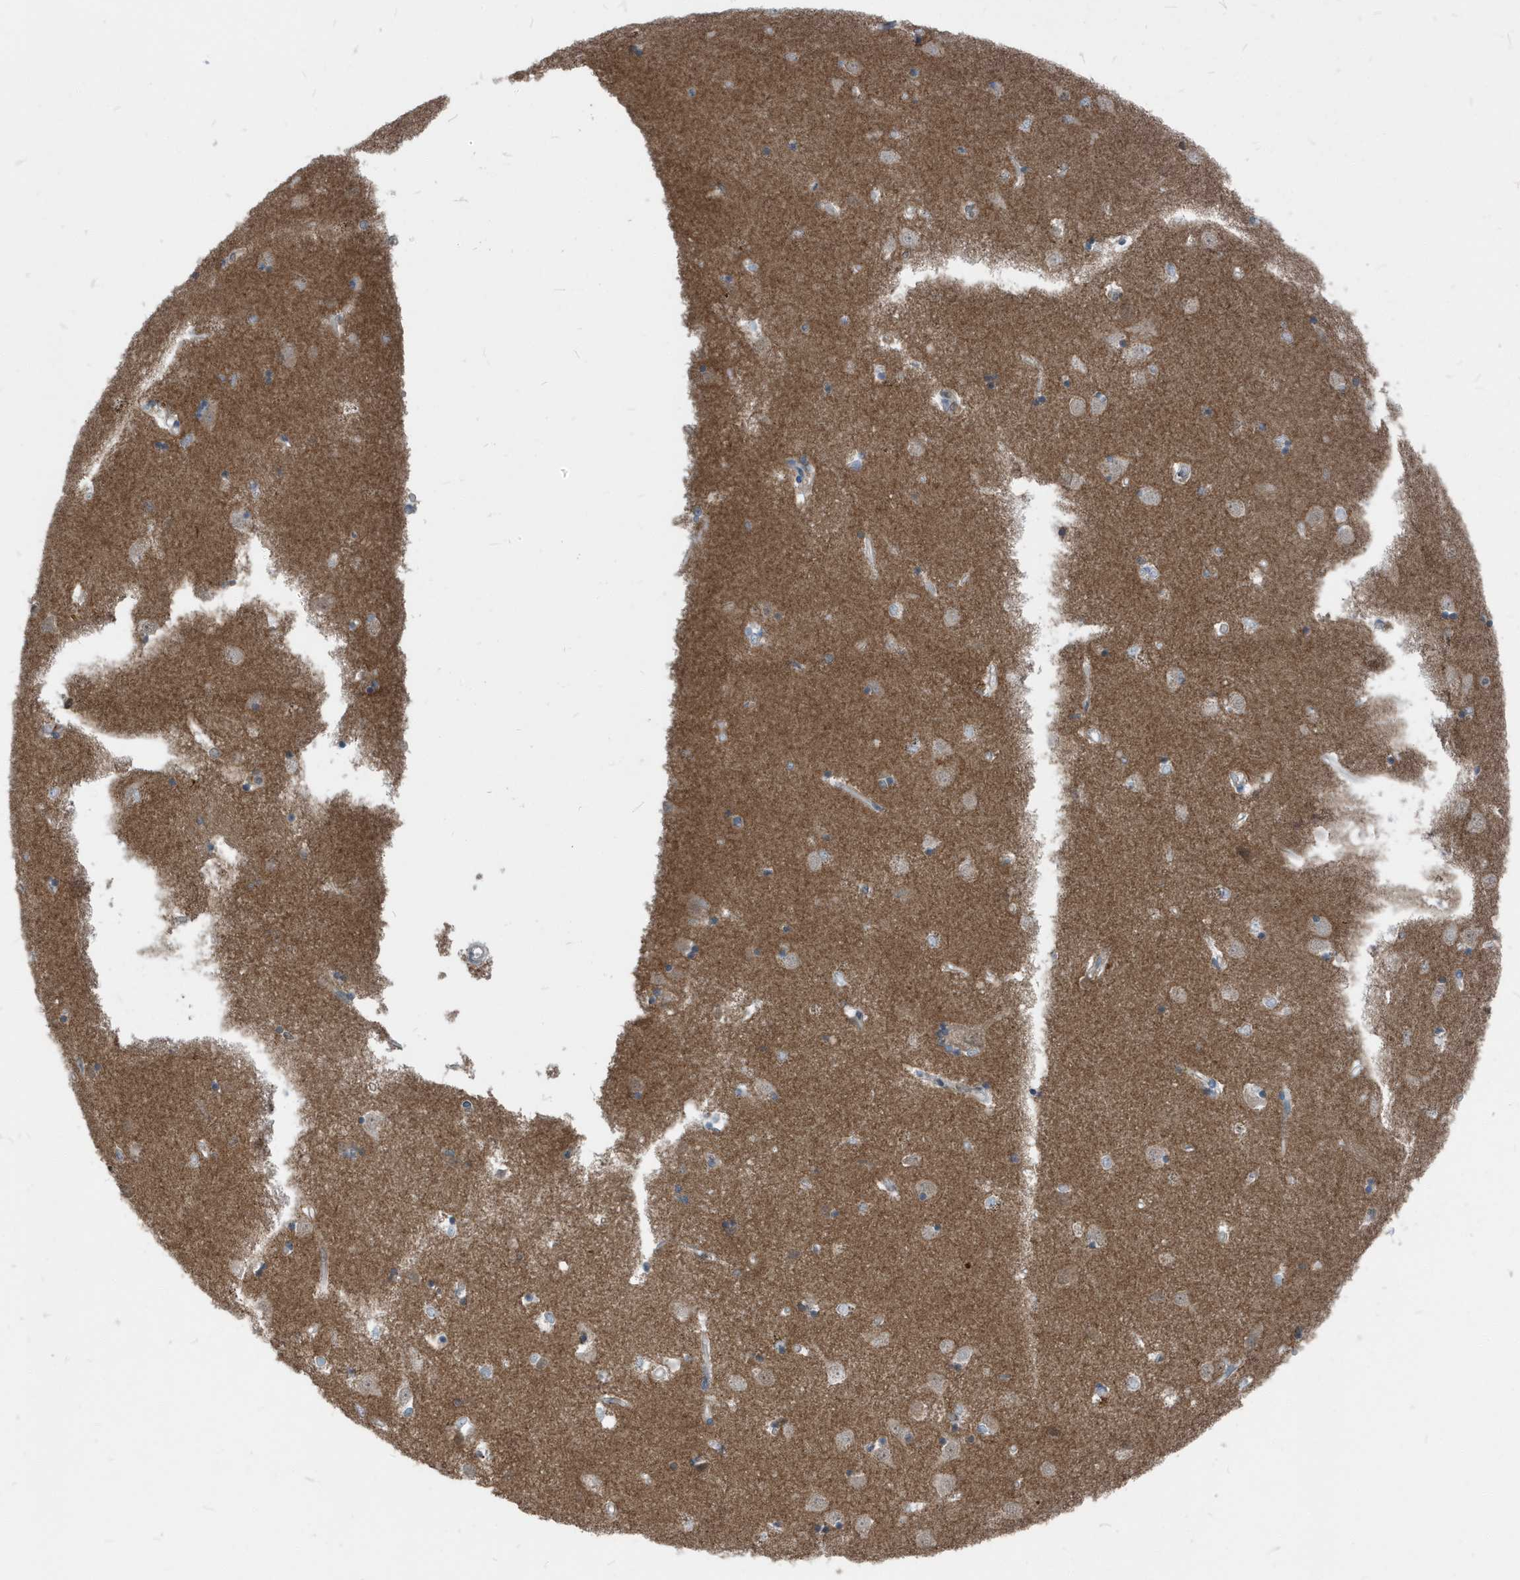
{"staining": {"intensity": "weak", "quantity": "<25%", "location": "cytoplasmic/membranous"}, "tissue": "caudate", "cell_type": "Glial cells", "image_type": "normal", "snomed": [{"axis": "morphology", "description": "Normal tissue, NOS"}, {"axis": "topography", "description": "Lateral ventricle wall"}], "caption": "Glial cells are negative for brown protein staining in normal caudate. Nuclei are stained in blue.", "gene": "NCOA7", "patient": {"sex": "male", "age": 45}}